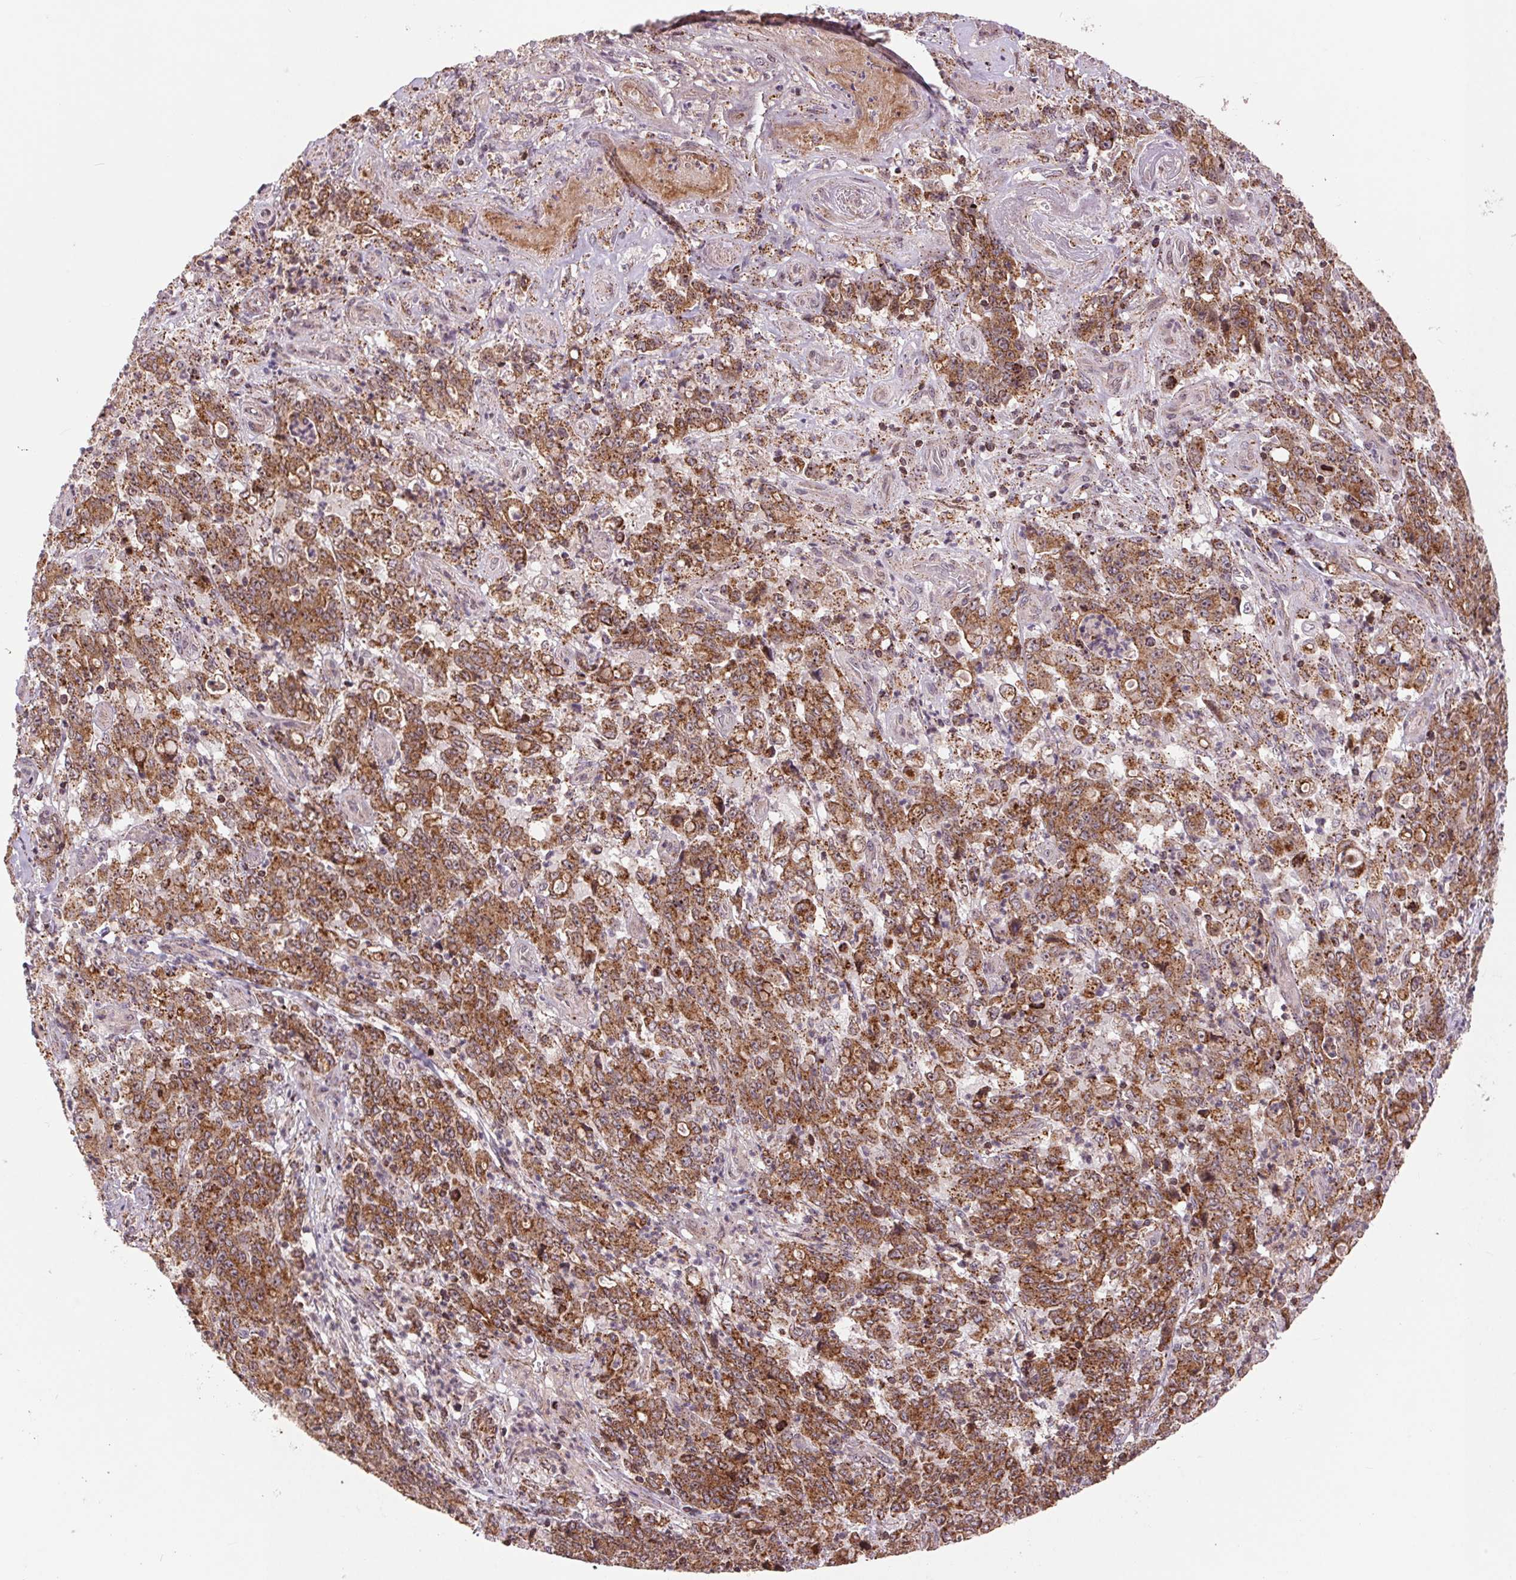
{"staining": {"intensity": "strong", "quantity": ">75%", "location": "cytoplasmic/membranous"}, "tissue": "stomach cancer", "cell_type": "Tumor cells", "image_type": "cancer", "snomed": [{"axis": "morphology", "description": "Adenocarcinoma, NOS"}, {"axis": "topography", "description": "Stomach, lower"}], "caption": "This micrograph shows IHC staining of stomach cancer, with high strong cytoplasmic/membranous positivity in about >75% of tumor cells.", "gene": "CHMP4B", "patient": {"sex": "female", "age": 71}}